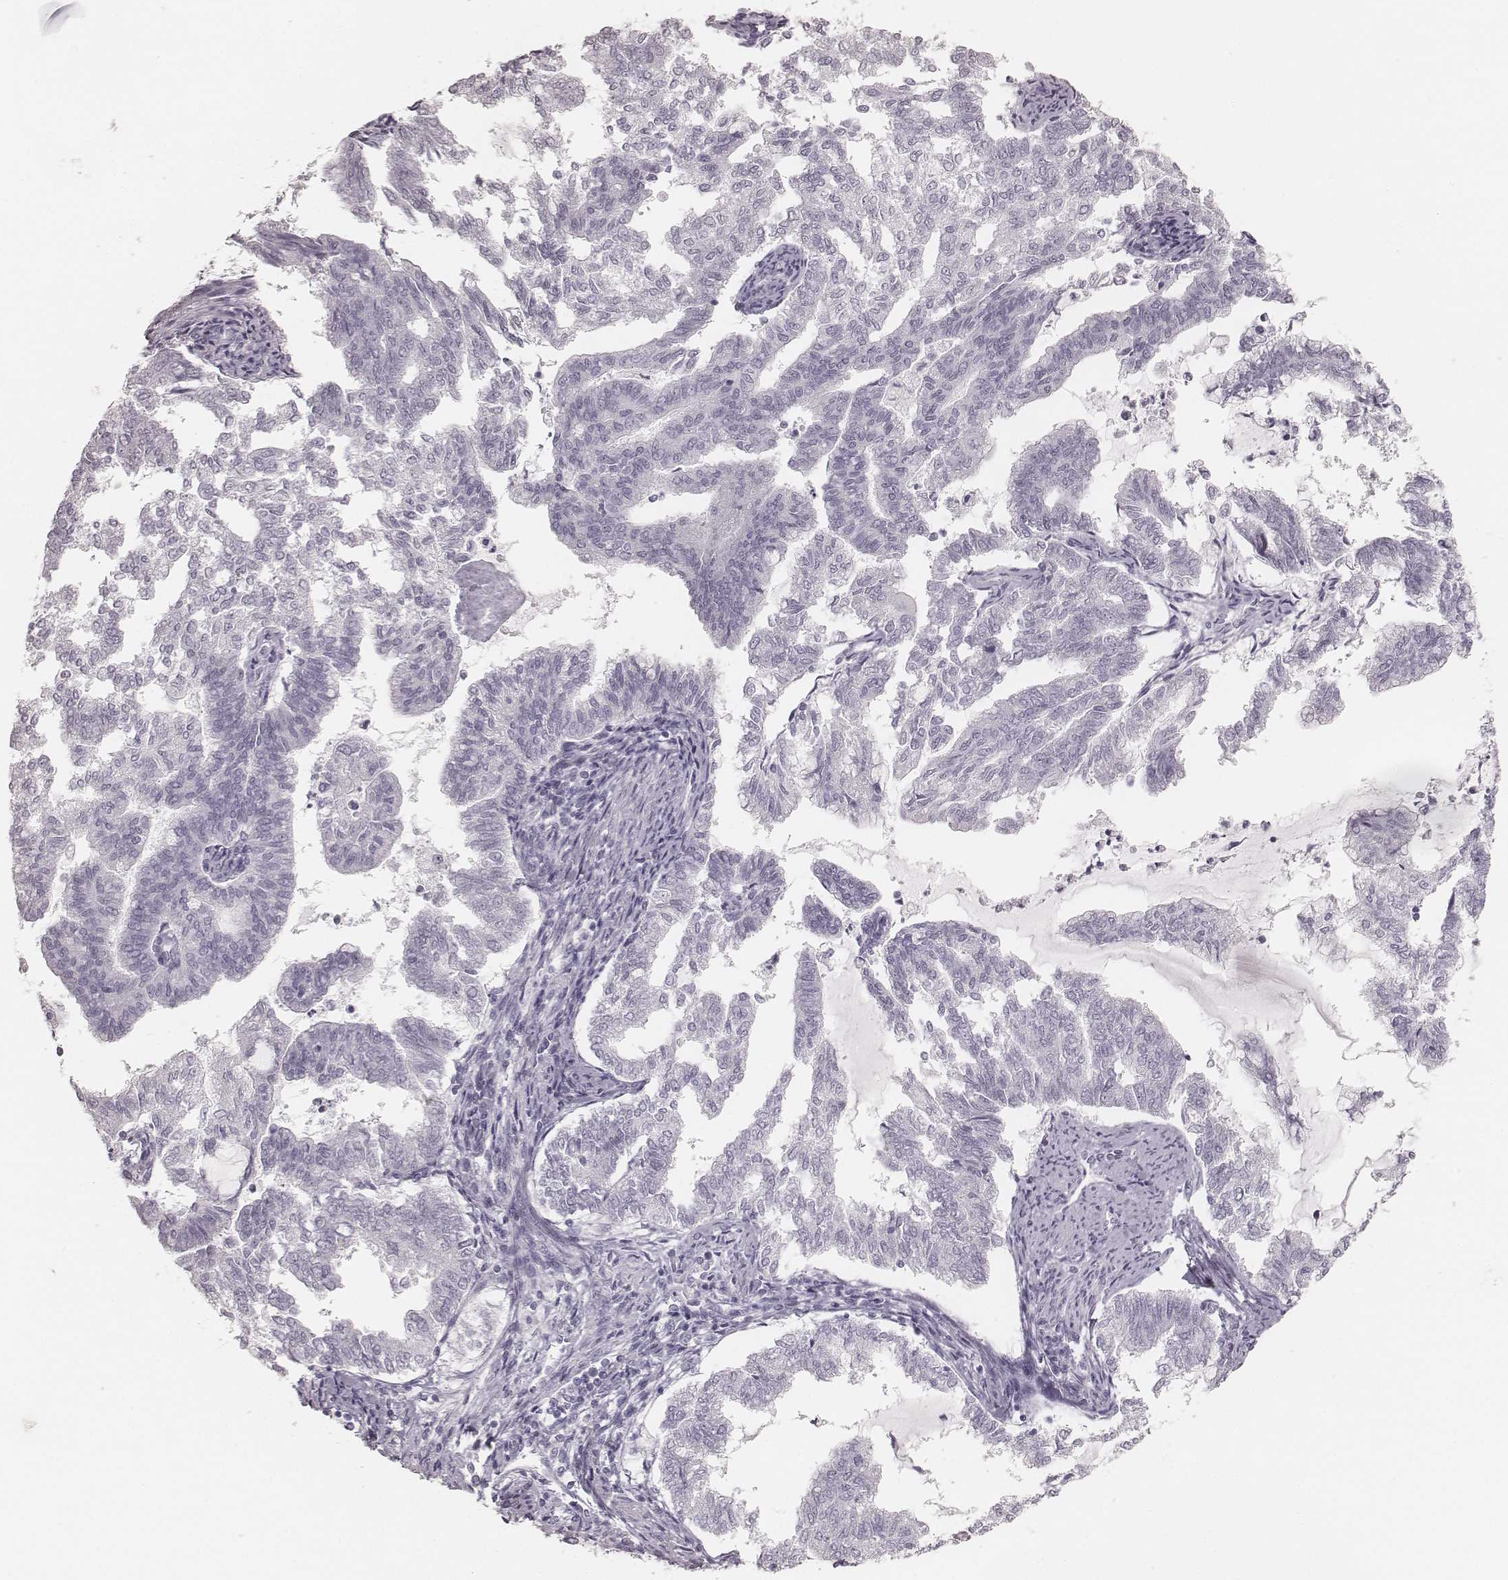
{"staining": {"intensity": "negative", "quantity": "none", "location": "none"}, "tissue": "endometrial cancer", "cell_type": "Tumor cells", "image_type": "cancer", "snomed": [{"axis": "morphology", "description": "Adenocarcinoma, NOS"}, {"axis": "topography", "description": "Endometrium"}], "caption": "There is no significant staining in tumor cells of endometrial cancer (adenocarcinoma). (DAB immunohistochemistry, high magnification).", "gene": "KRT82", "patient": {"sex": "female", "age": 79}}